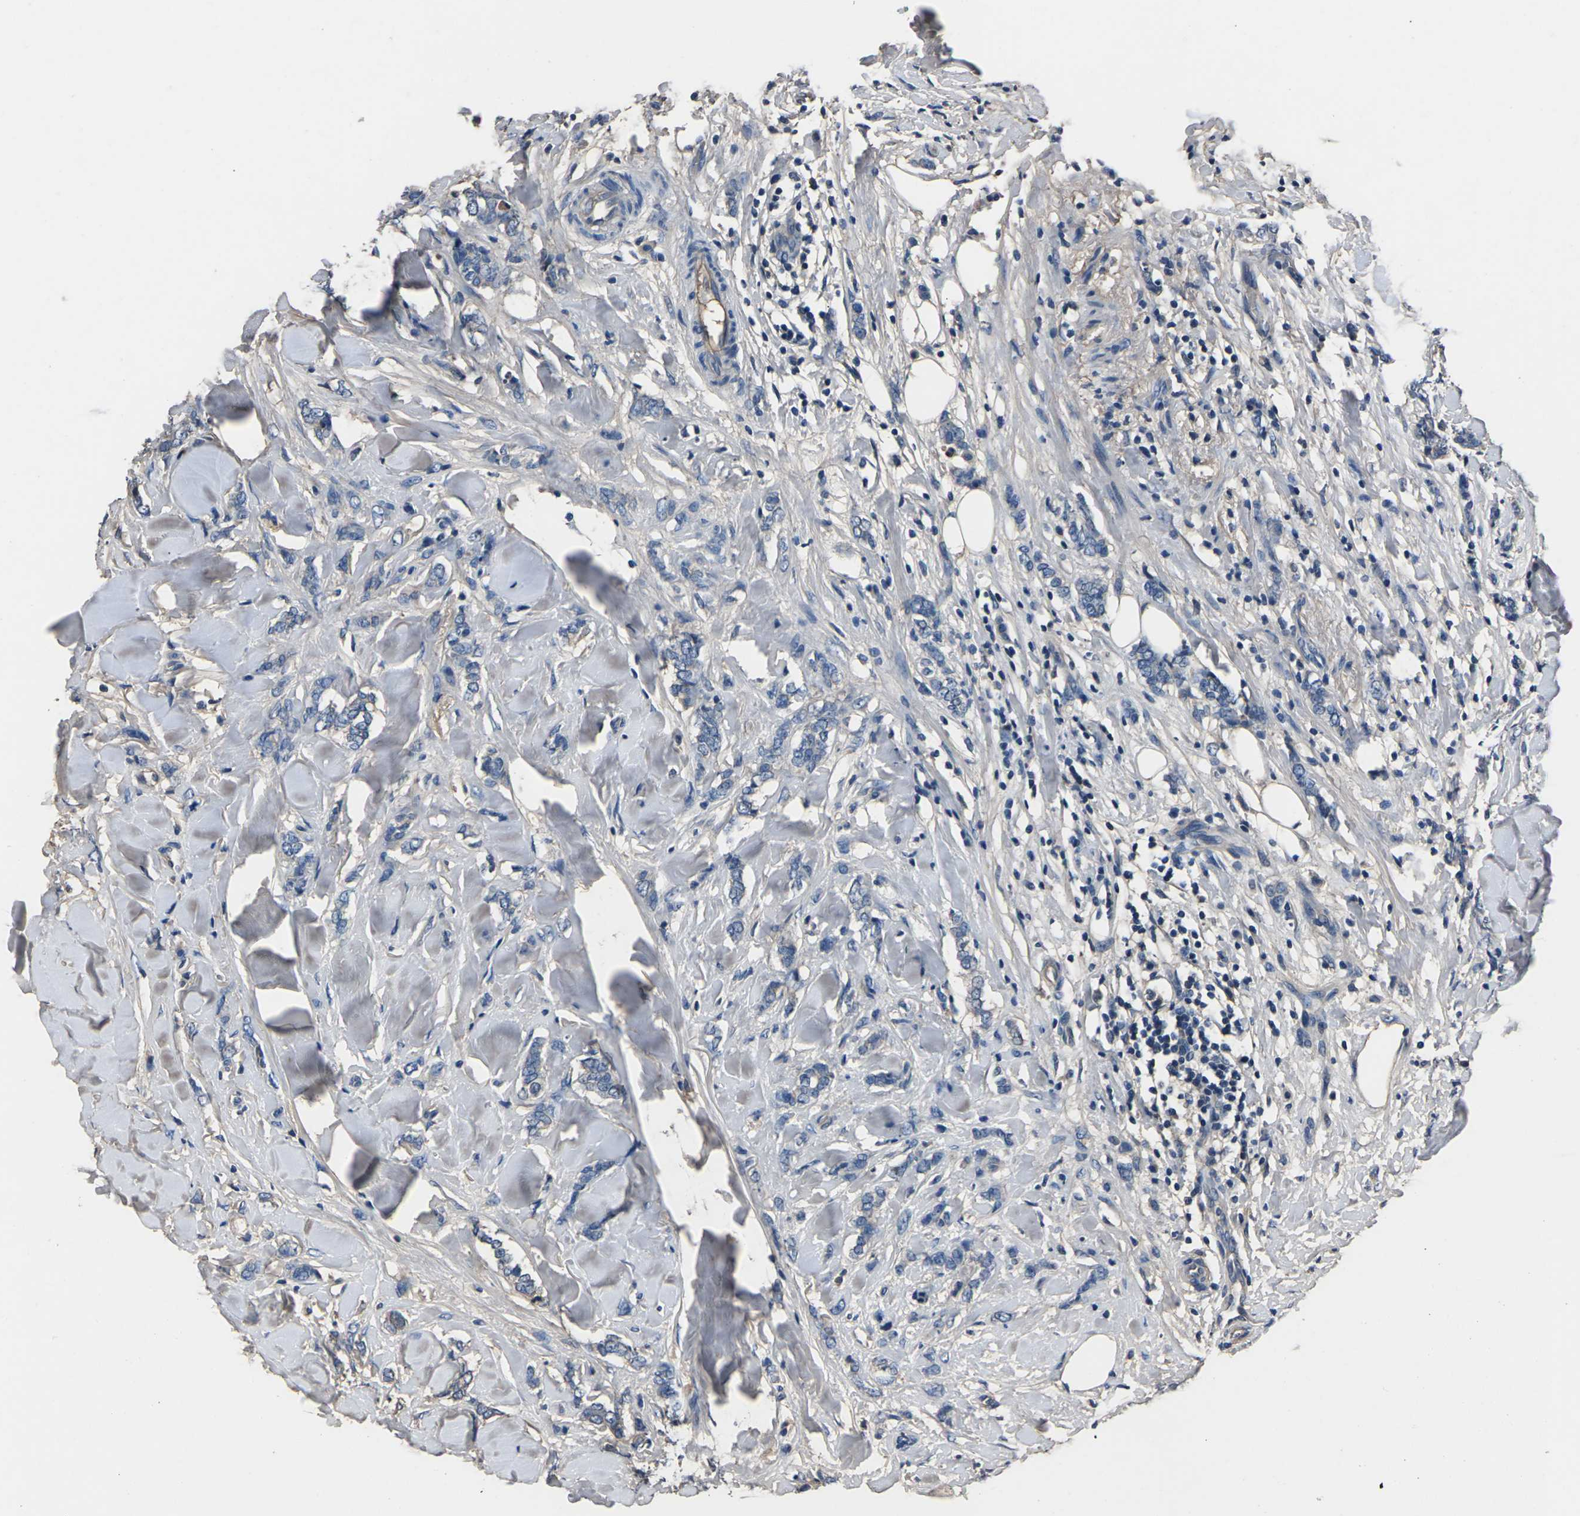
{"staining": {"intensity": "negative", "quantity": "none", "location": "none"}, "tissue": "breast cancer", "cell_type": "Tumor cells", "image_type": "cancer", "snomed": [{"axis": "morphology", "description": "Lobular carcinoma"}, {"axis": "topography", "description": "Skin"}, {"axis": "topography", "description": "Breast"}], "caption": "Protein analysis of breast cancer (lobular carcinoma) exhibits no significant positivity in tumor cells.", "gene": "LEP", "patient": {"sex": "female", "age": 46}}